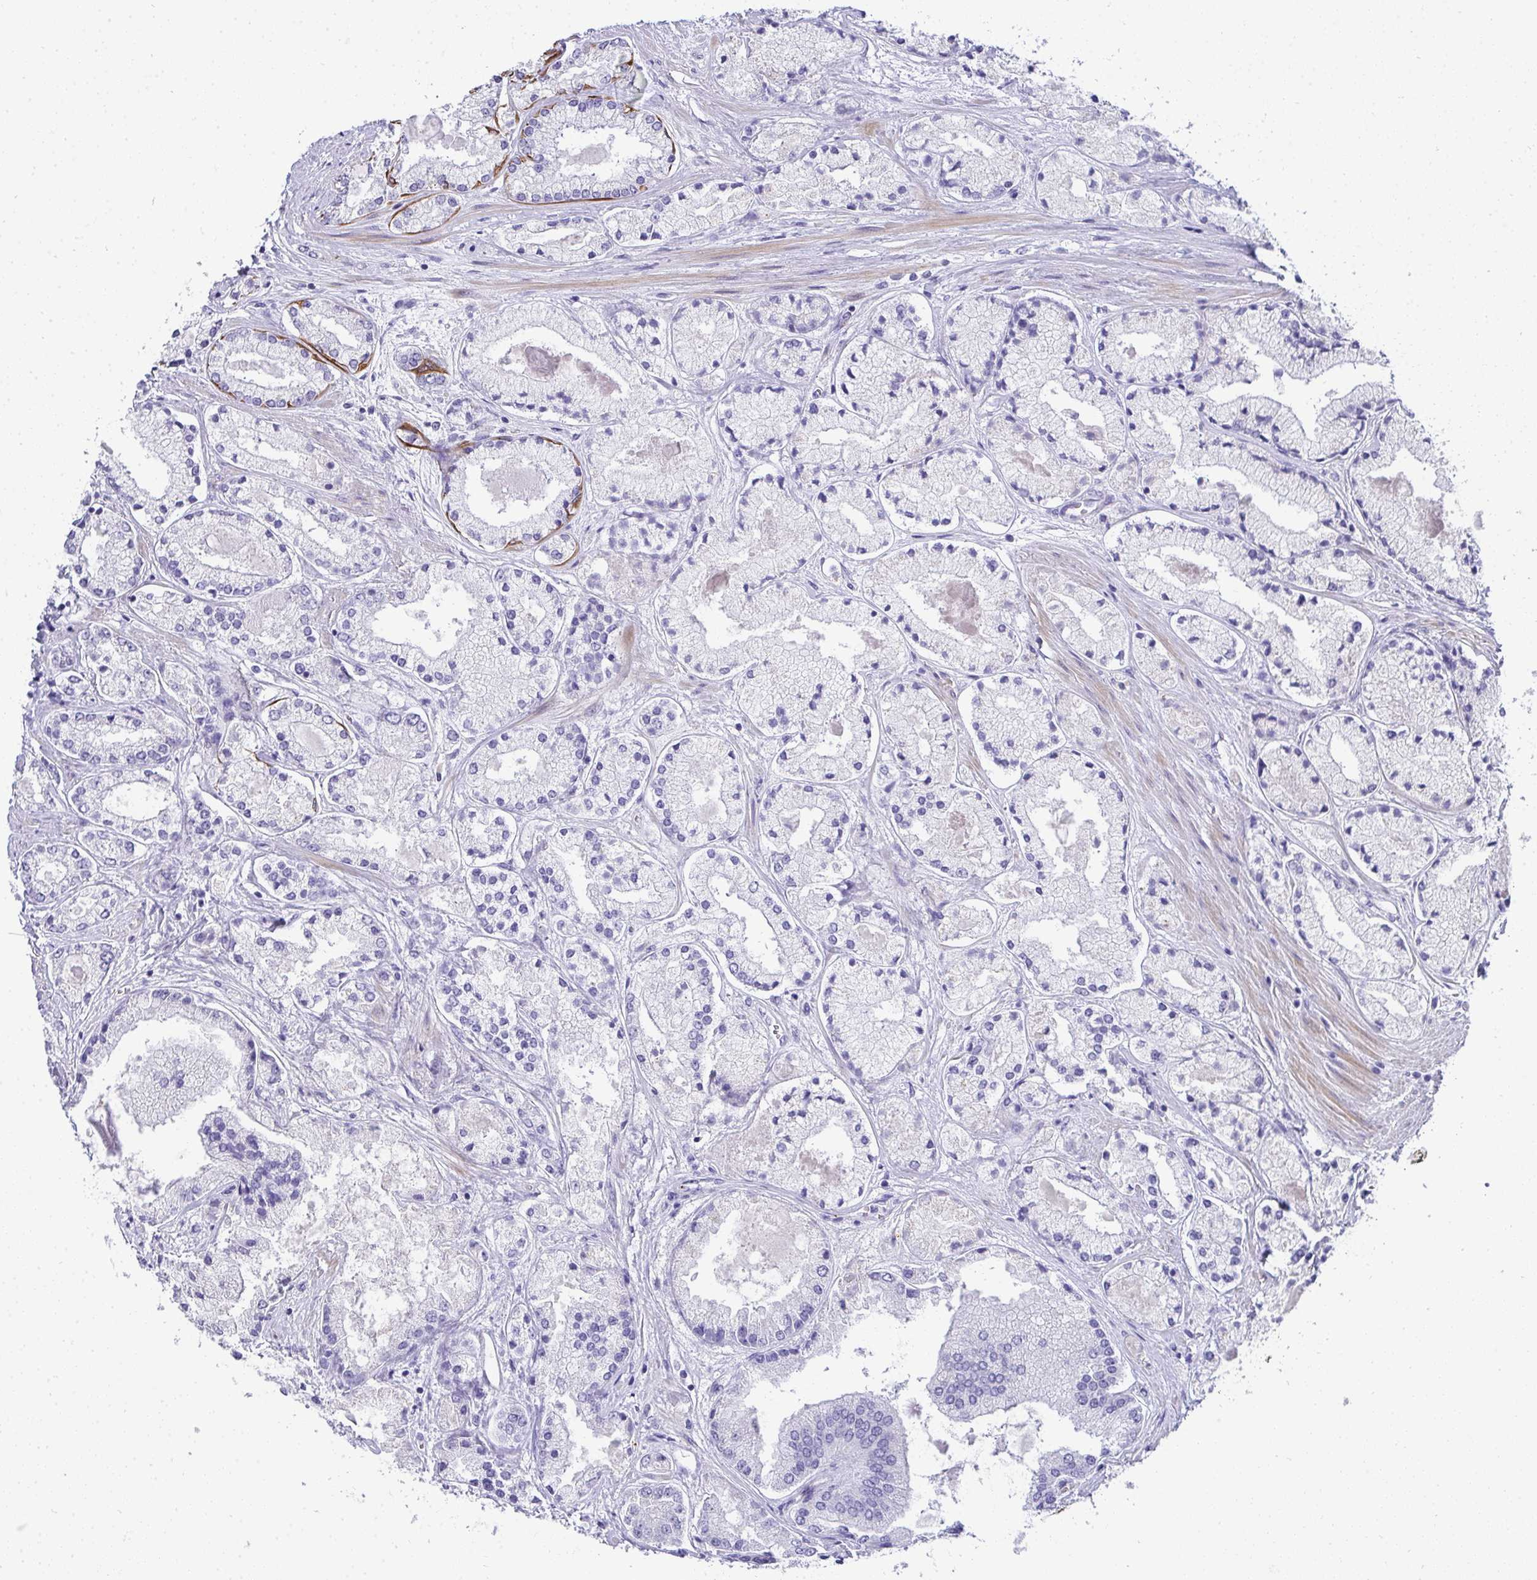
{"staining": {"intensity": "negative", "quantity": "none", "location": "none"}, "tissue": "prostate cancer", "cell_type": "Tumor cells", "image_type": "cancer", "snomed": [{"axis": "morphology", "description": "Adenocarcinoma, High grade"}, {"axis": "topography", "description": "Prostate"}], "caption": "IHC of prostate adenocarcinoma (high-grade) reveals no expression in tumor cells.", "gene": "AK5", "patient": {"sex": "male", "age": 67}}